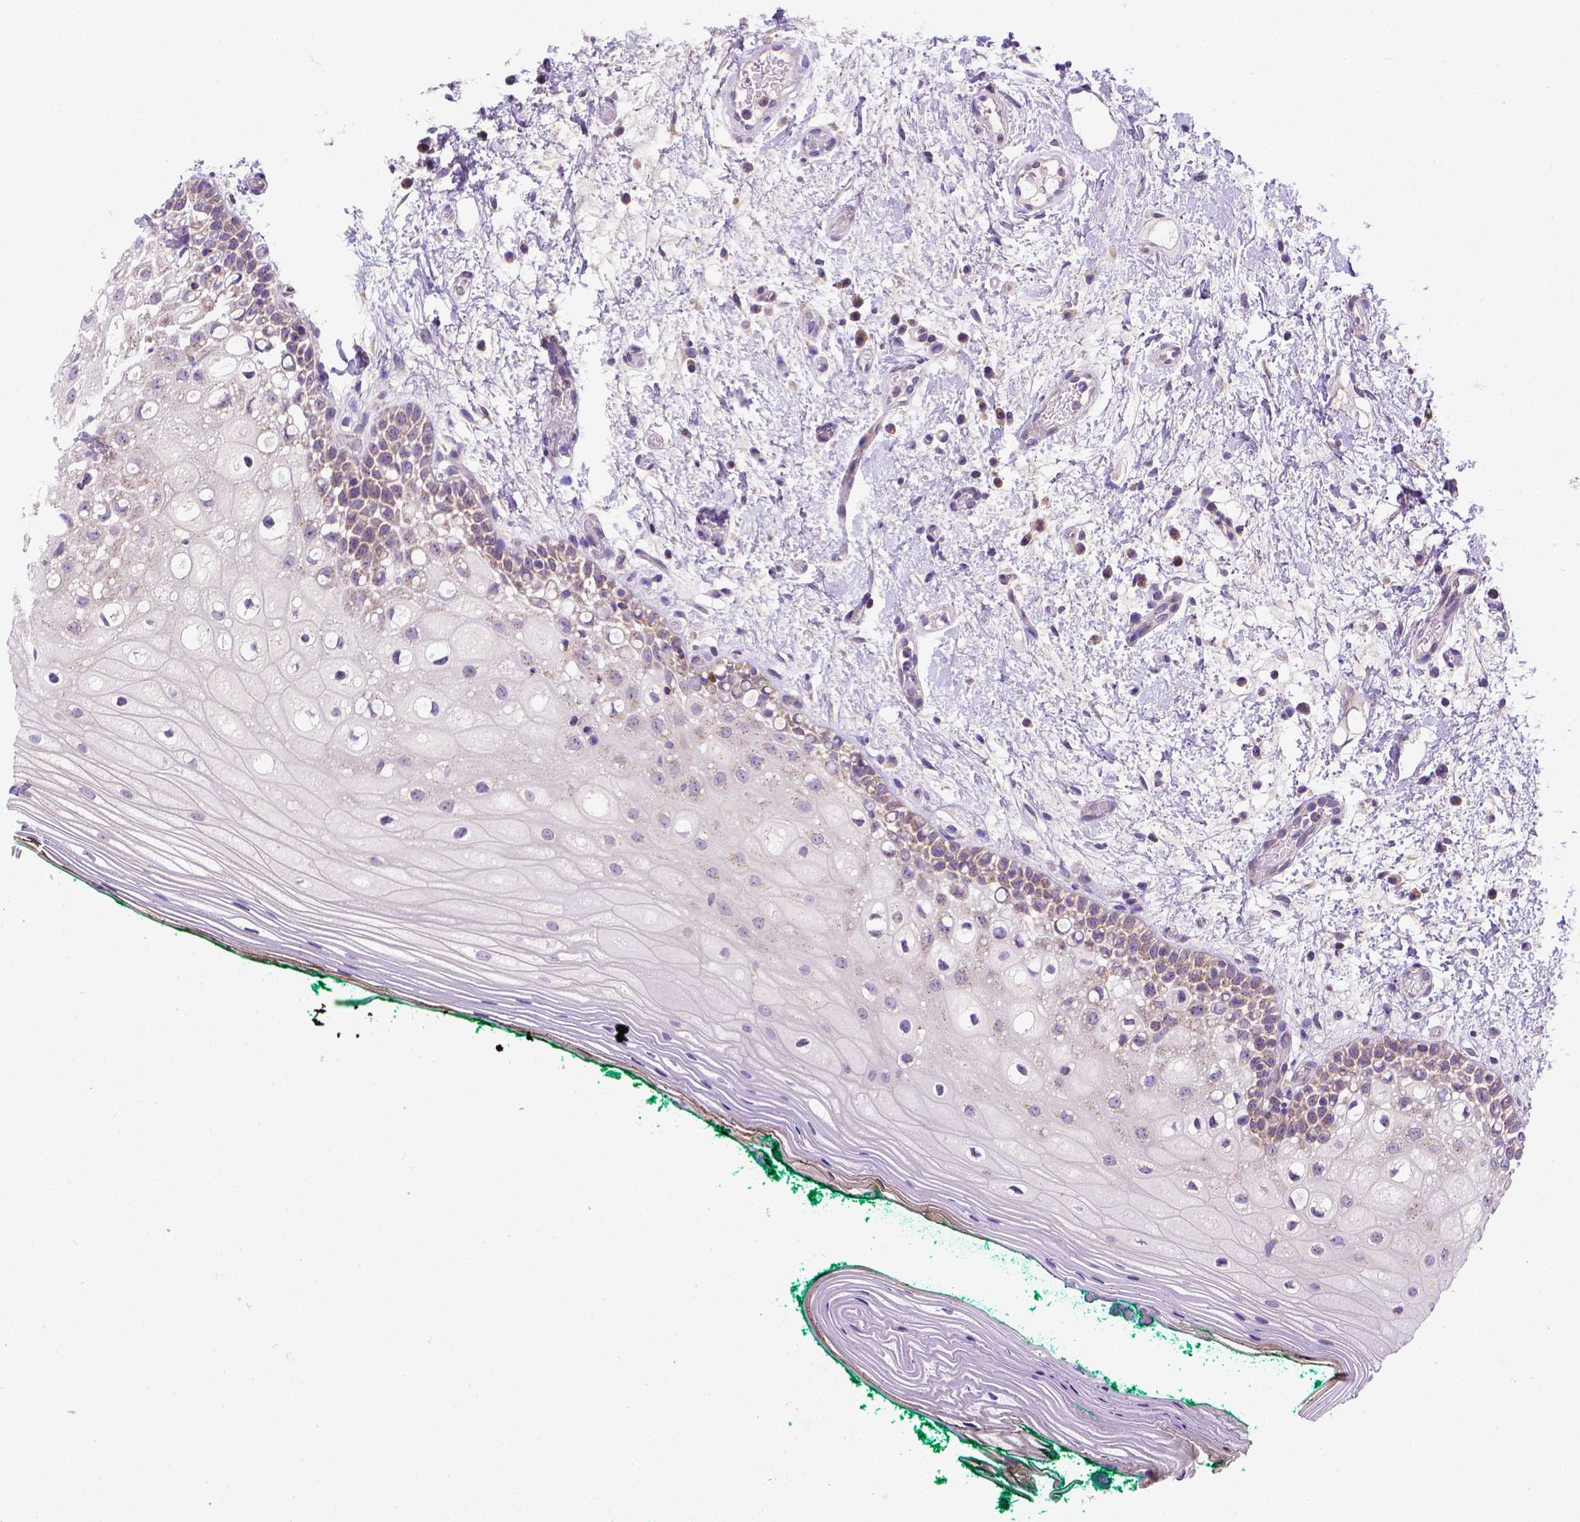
{"staining": {"intensity": "moderate", "quantity": "25%-75%", "location": "cytoplasmic/membranous"}, "tissue": "oral mucosa", "cell_type": "Squamous epithelial cells", "image_type": "normal", "snomed": [{"axis": "morphology", "description": "Normal tissue, NOS"}, {"axis": "topography", "description": "Oral tissue"}], "caption": "Immunohistochemistry (DAB (3,3'-diaminobenzidine)) staining of benign human oral mucosa demonstrates moderate cytoplasmic/membranous protein positivity in about 25%-75% of squamous epithelial cells. The protein is stained brown, and the nuclei are stained in blue (DAB (3,3'-diaminobenzidine) IHC with brightfield microscopy, high magnification).", "gene": "FOXI1", "patient": {"sex": "female", "age": 83}}